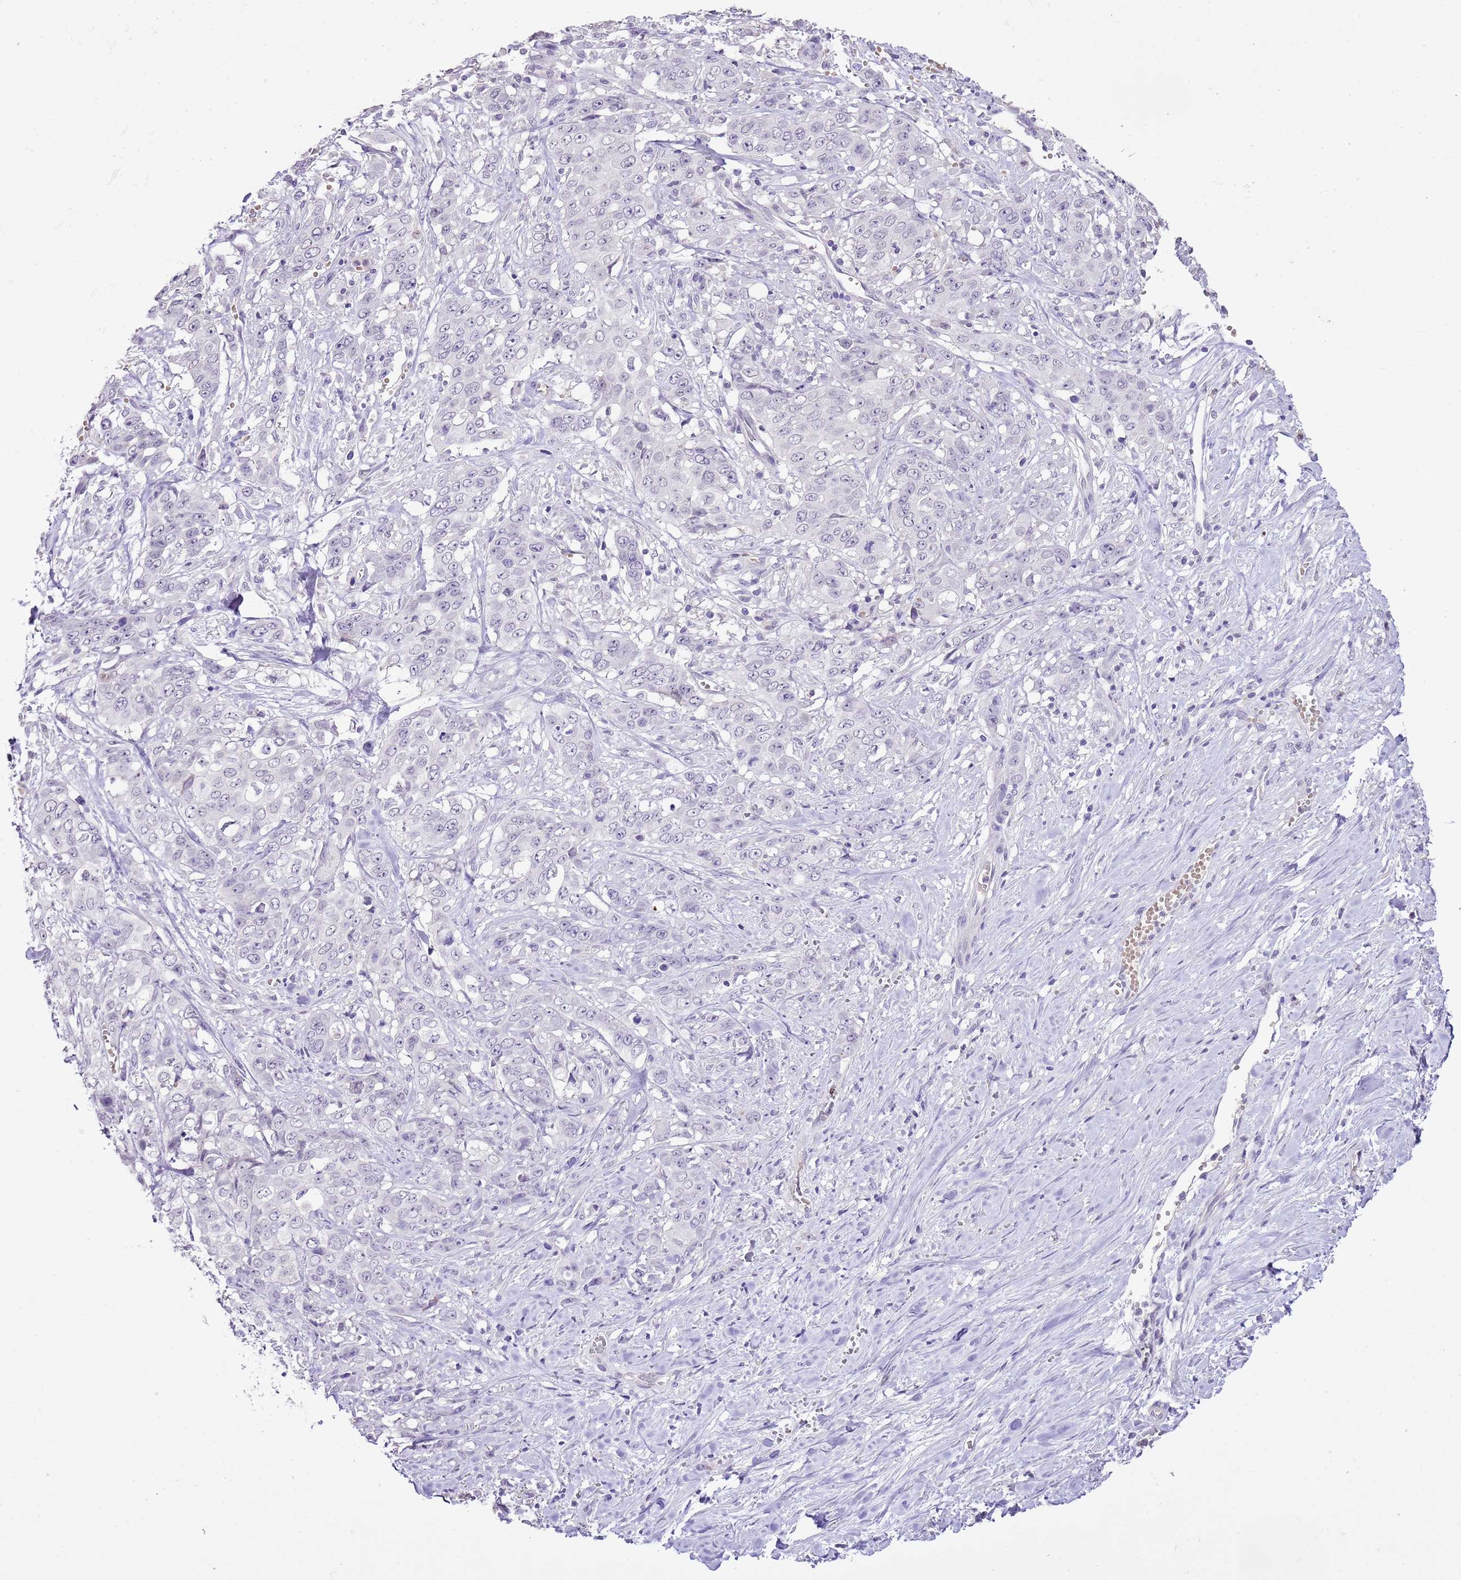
{"staining": {"intensity": "negative", "quantity": "none", "location": "none"}, "tissue": "stomach cancer", "cell_type": "Tumor cells", "image_type": "cancer", "snomed": [{"axis": "morphology", "description": "Adenocarcinoma, NOS"}, {"axis": "topography", "description": "Stomach, upper"}], "caption": "The micrograph shows no significant expression in tumor cells of stomach cancer (adenocarcinoma).", "gene": "XPO7", "patient": {"sex": "male", "age": 62}}